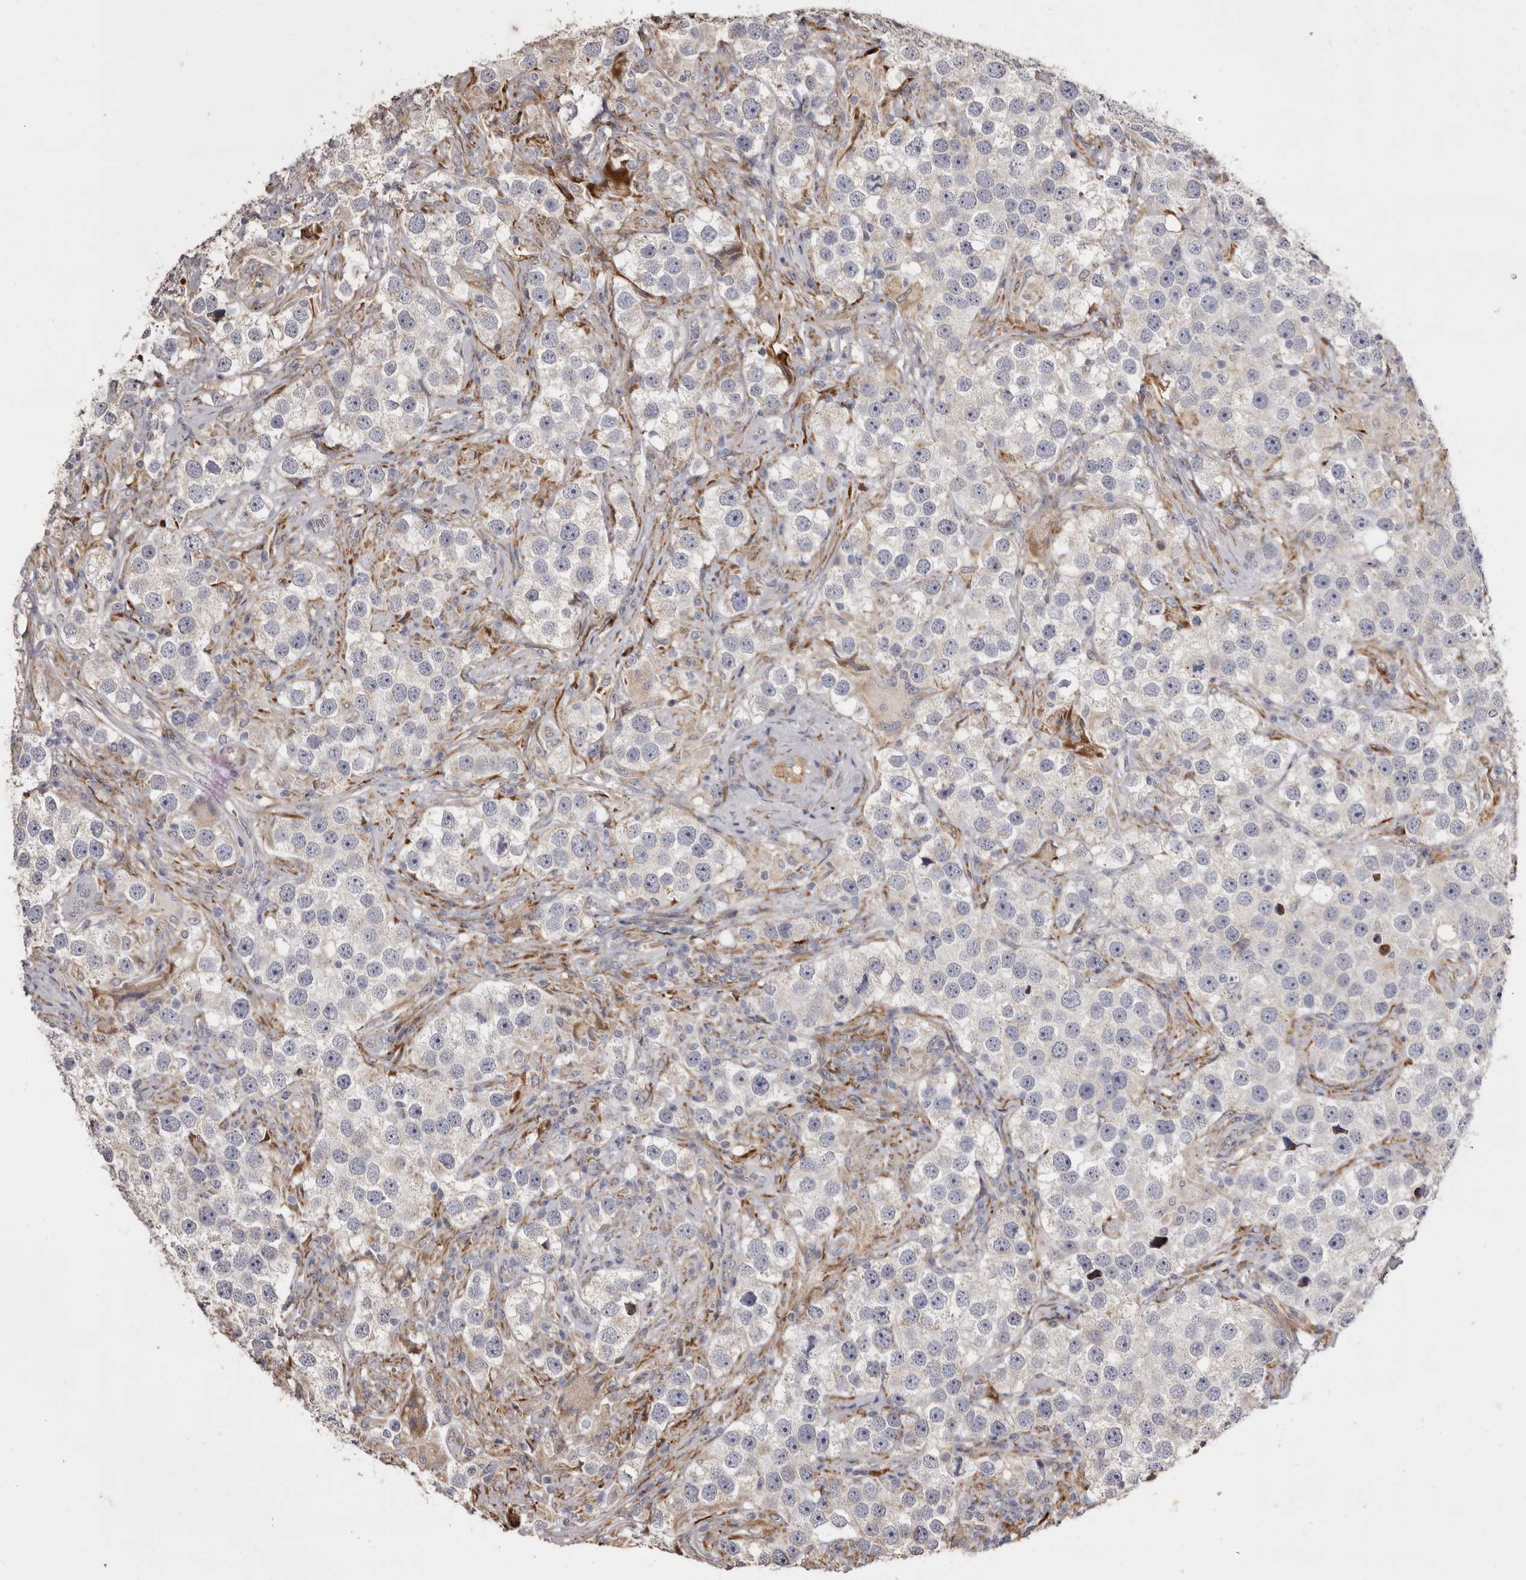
{"staining": {"intensity": "negative", "quantity": "none", "location": "none"}, "tissue": "testis cancer", "cell_type": "Tumor cells", "image_type": "cancer", "snomed": [{"axis": "morphology", "description": "Seminoma, NOS"}, {"axis": "topography", "description": "Testis"}], "caption": "Immunohistochemistry image of testis cancer (seminoma) stained for a protein (brown), which reveals no staining in tumor cells.", "gene": "PIGX", "patient": {"sex": "male", "age": 49}}